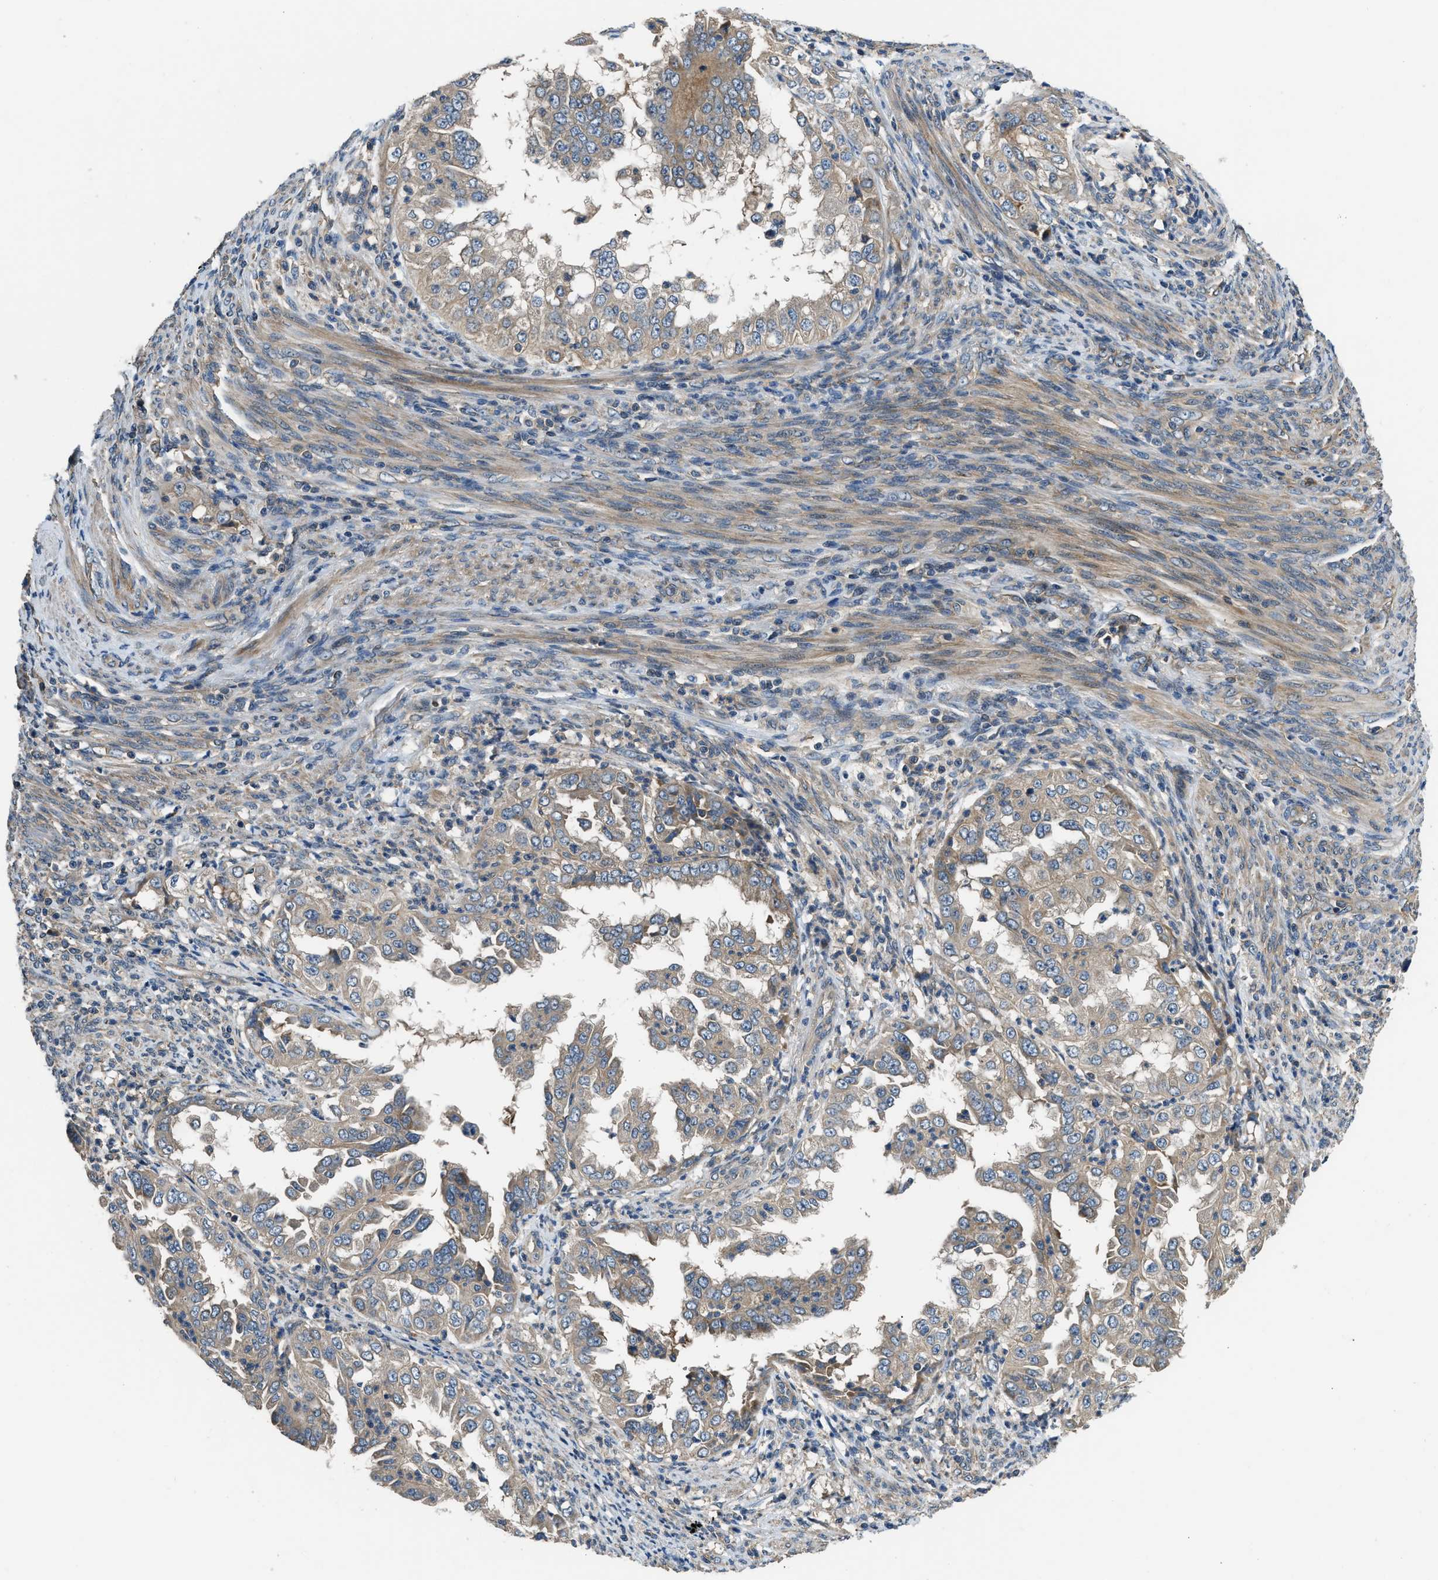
{"staining": {"intensity": "weak", "quantity": ">75%", "location": "cytoplasmic/membranous"}, "tissue": "endometrial cancer", "cell_type": "Tumor cells", "image_type": "cancer", "snomed": [{"axis": "morphology", "description": "Adenocarcinoma, NOS"}, {"axis": "topography", "description": "Endometrium"}], "caption": "Protein staining exhibits weak cytoplasmic/membranous positivity in about >75% of tumor cells in endometrial cancer.", "gene": "IL3RA", "patient": {"sex": "female", "age": 85}}